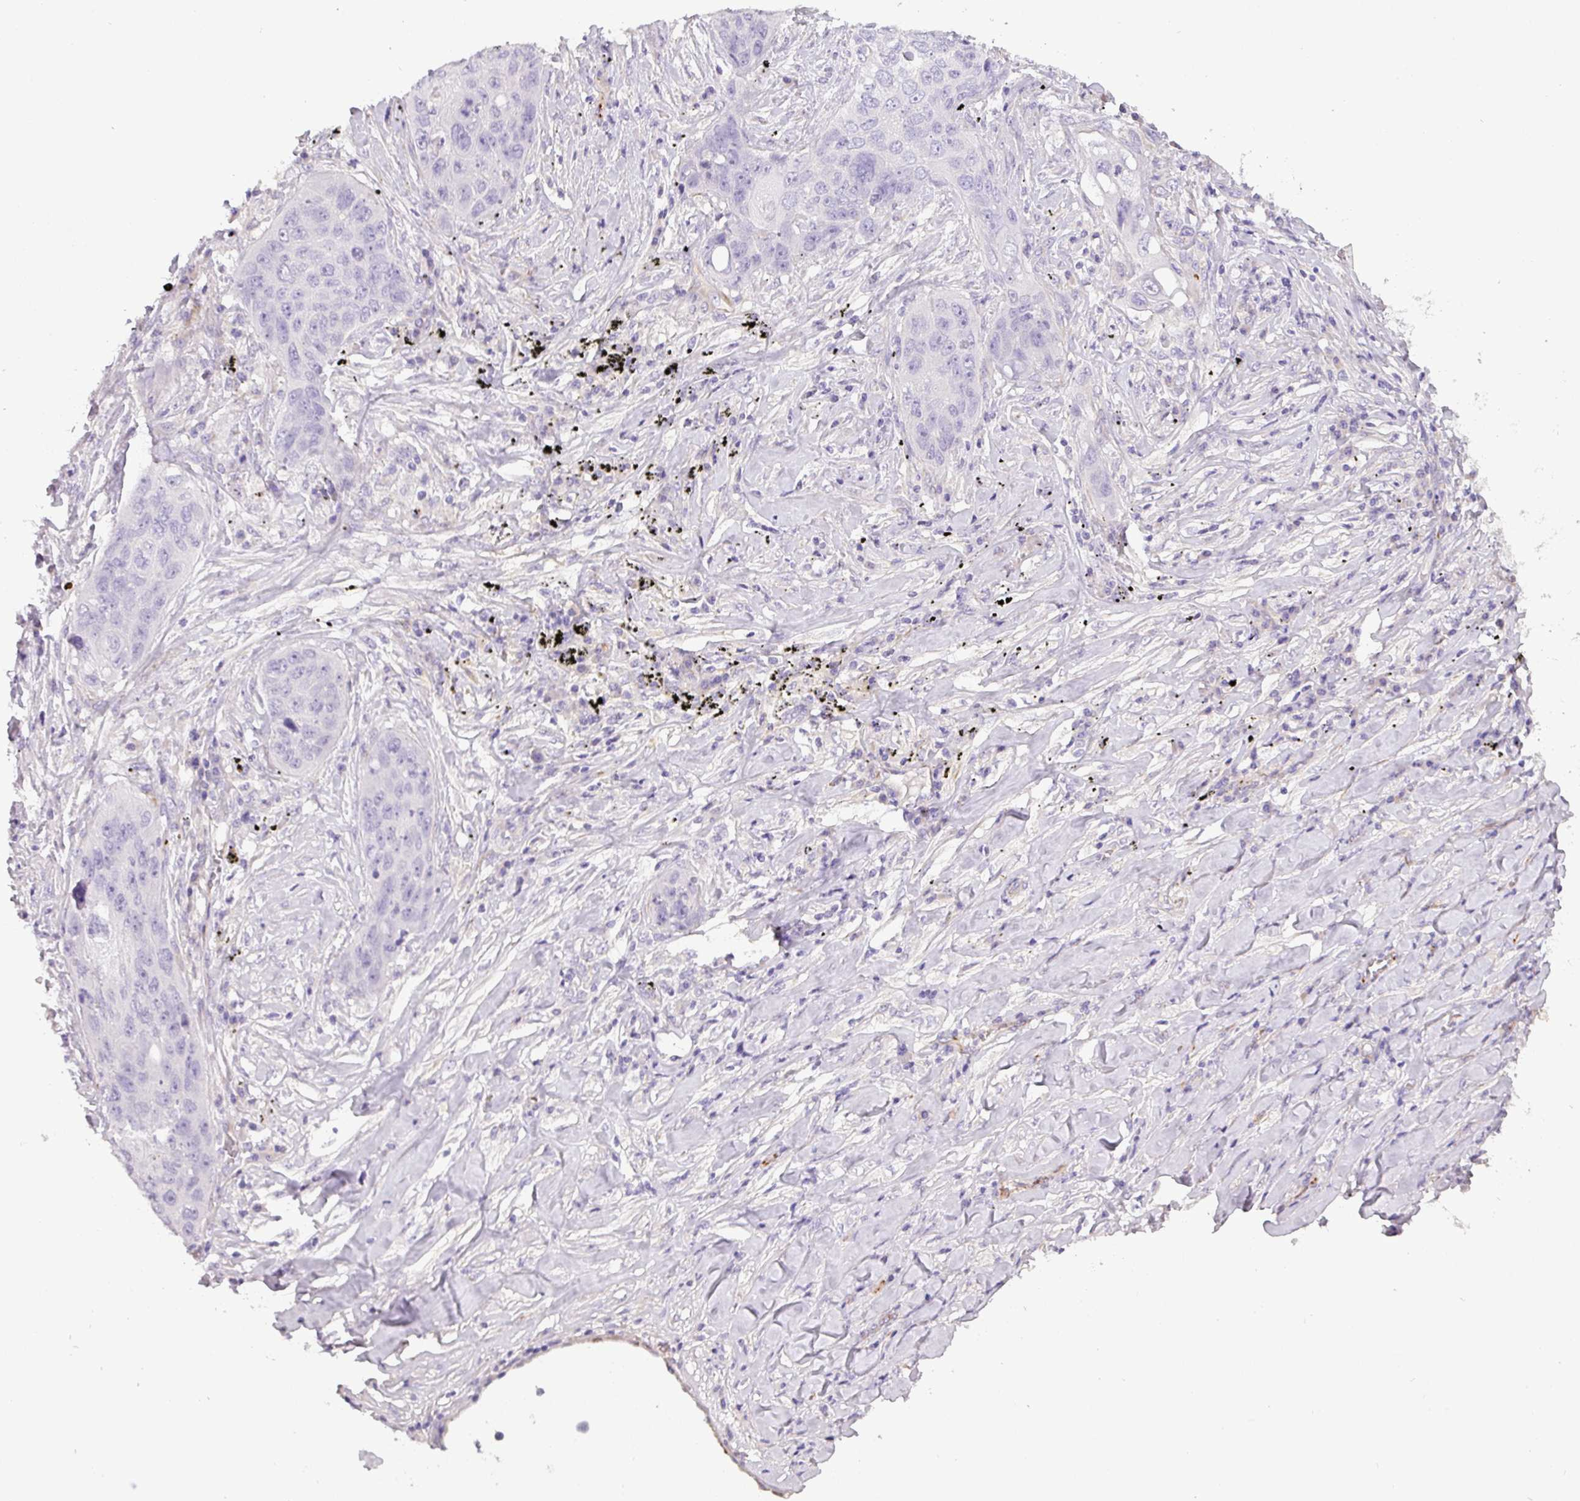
{"staining": {"intensity": "negative", "quantity": "none", "location": "none"}, "tissue": "lung cancer", "cell_type": "Tumor cells", "image_type": "cancer", "snomed": [{"axis": "morphology", "description": "Squamous cell carcinoma, NOS"}, {"axis": "topography", "description": "Lung"}], "caption": "Tumor cells show no significant staining in lung squamous cell carcinoma. (DAB (3,3'-diaminobenzidine) immunohistochemistry visualized using brightfield microscopy, high magnification).", "gene": "ENSG00000273748", "patient": {"sex": "female", "age": 63}}